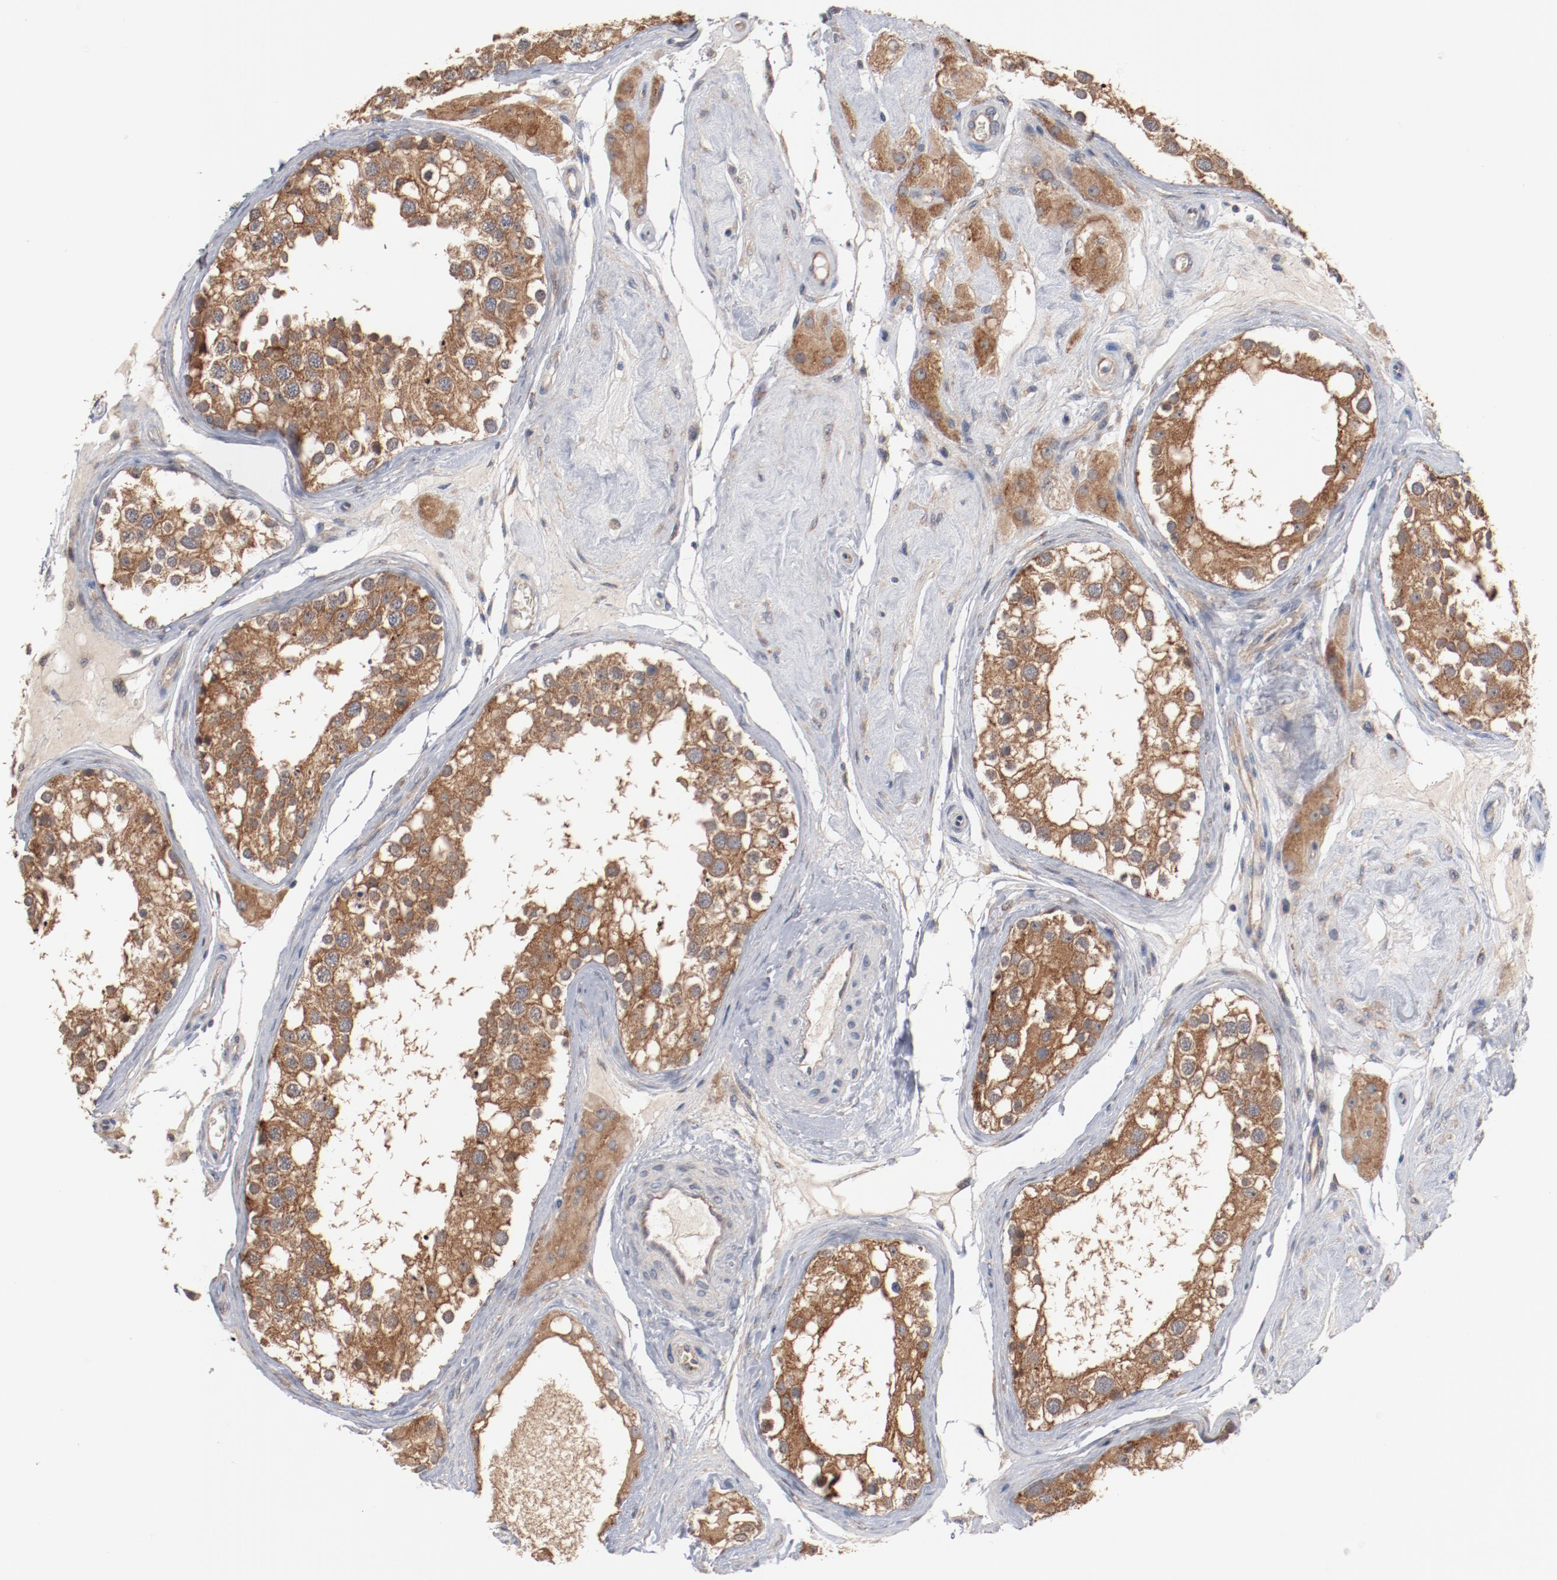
{"staining": {"intensity": "moderate", "quantity": ">75%", "location": "cytoplasmic/membranous"}, "tissue": "testis", "cell_type": "Cells in seminiferous ducts", "image_type": "normal", "snomed": [{"axis": "morphology", "description": "Normal tissue, NOS"}, {"axis": "topography", "description": "Testis"}], "caption": "Moderate cytoplasmic/membranous staining is identified in about >75% of cells in seminiferous ducts in normal testis. The staining is performed using DAB (3,3'-diaminobenzidine) brown chromogen to label protein expression. The nuclei are counter-stained blue using hematoxylin.", "gene": "RNASE11", "patient": {"sex": "male", "age": 68}}